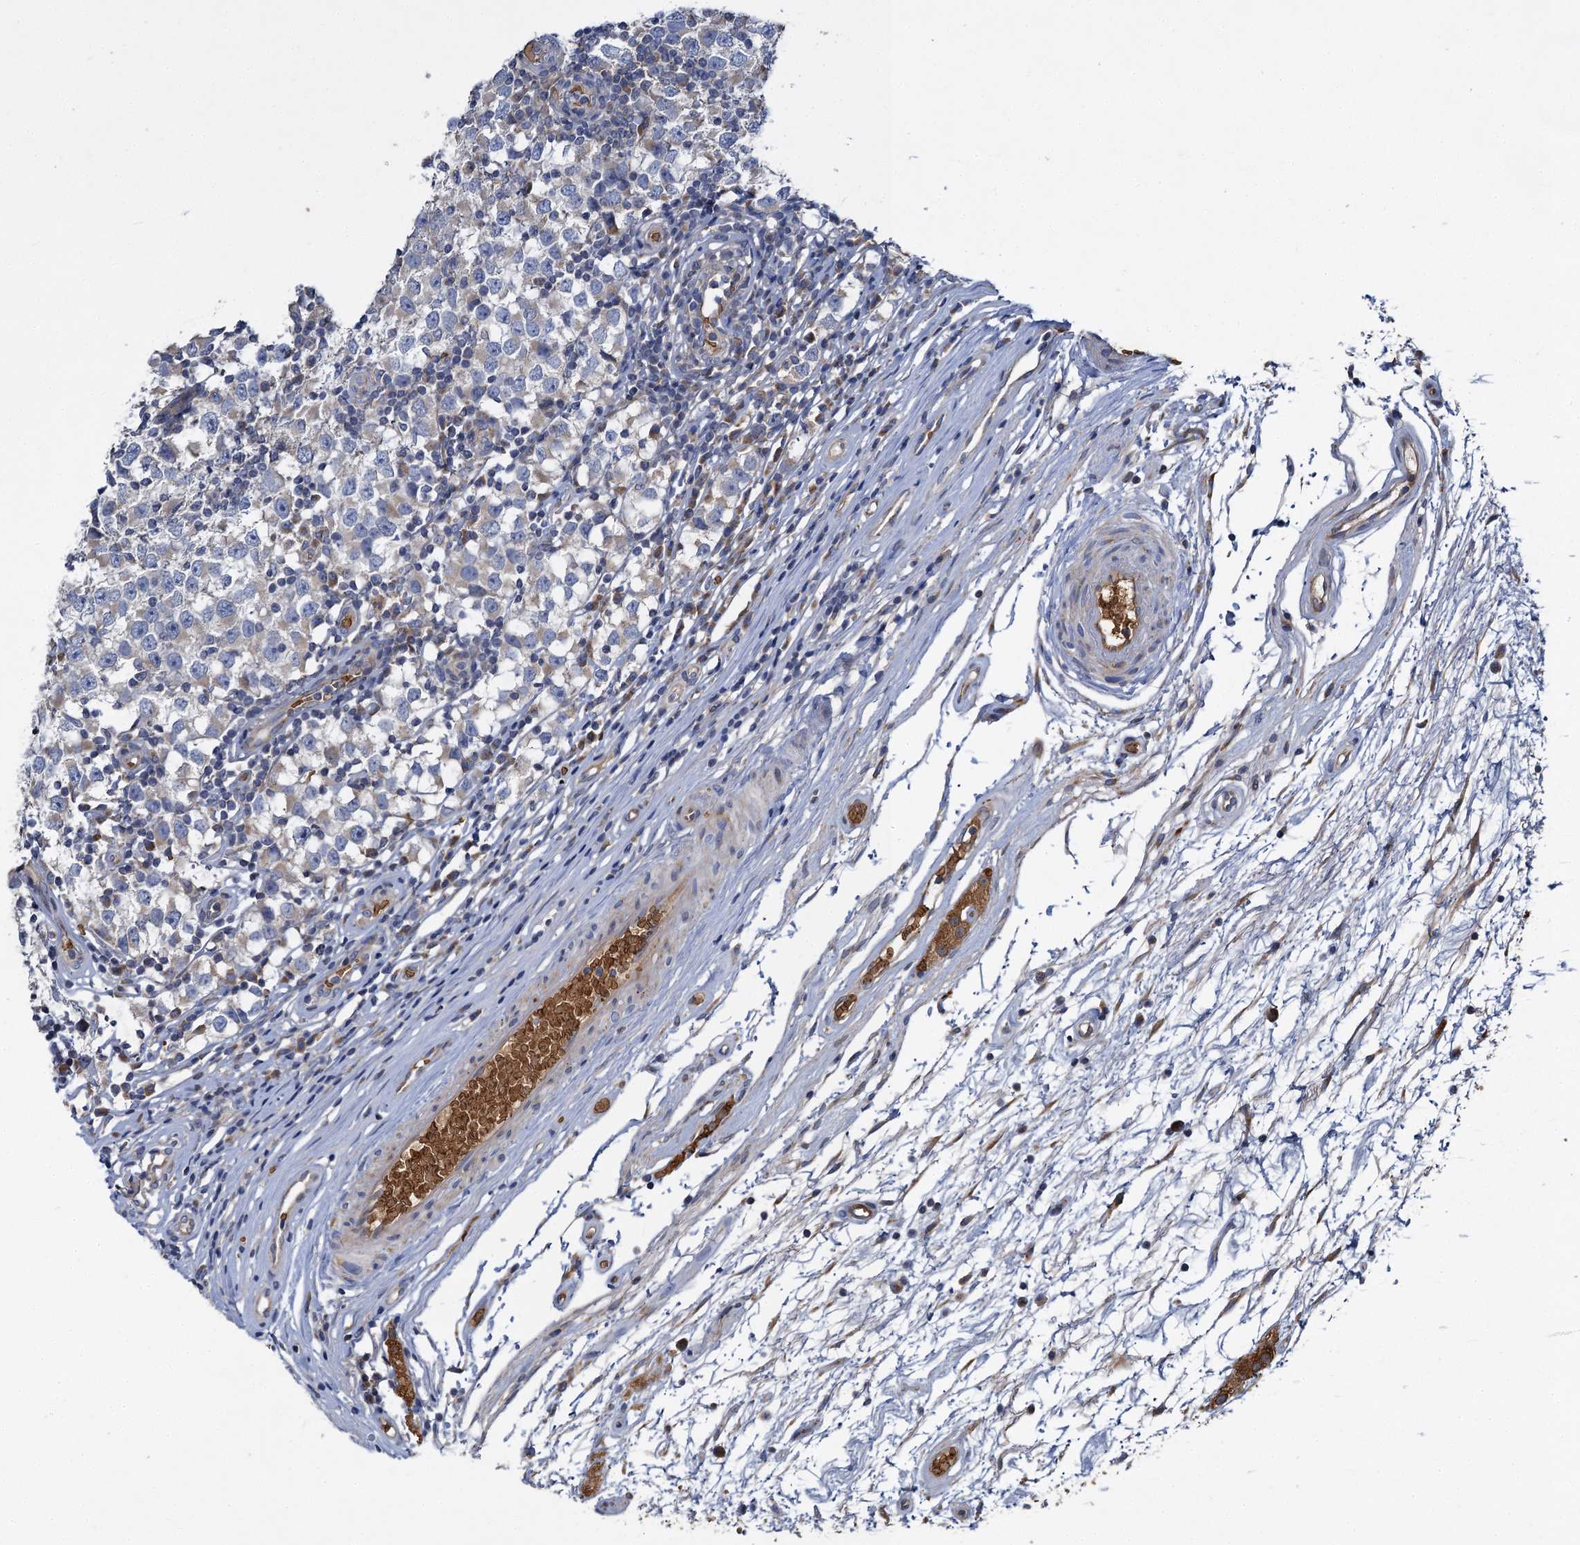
{"staining": {"intensity": "weak", "quantity": "<25%", "location": "cytoplasmic/membranous"}, "tissue": "testis cancer", "cell_type": "Tumor cells", "image_type": "cancer", "snomed": [{"axis": "morphology", "description": "Seminoma, NOS"}, {"axis": "topography", "description": "Testis"}], "caption": "Micrograph shows no significant protein positivity in tumor cells of testis cancer (seminoma).", "gene": "BCS1L", "patient": {"sex": "male", "age": 65}}